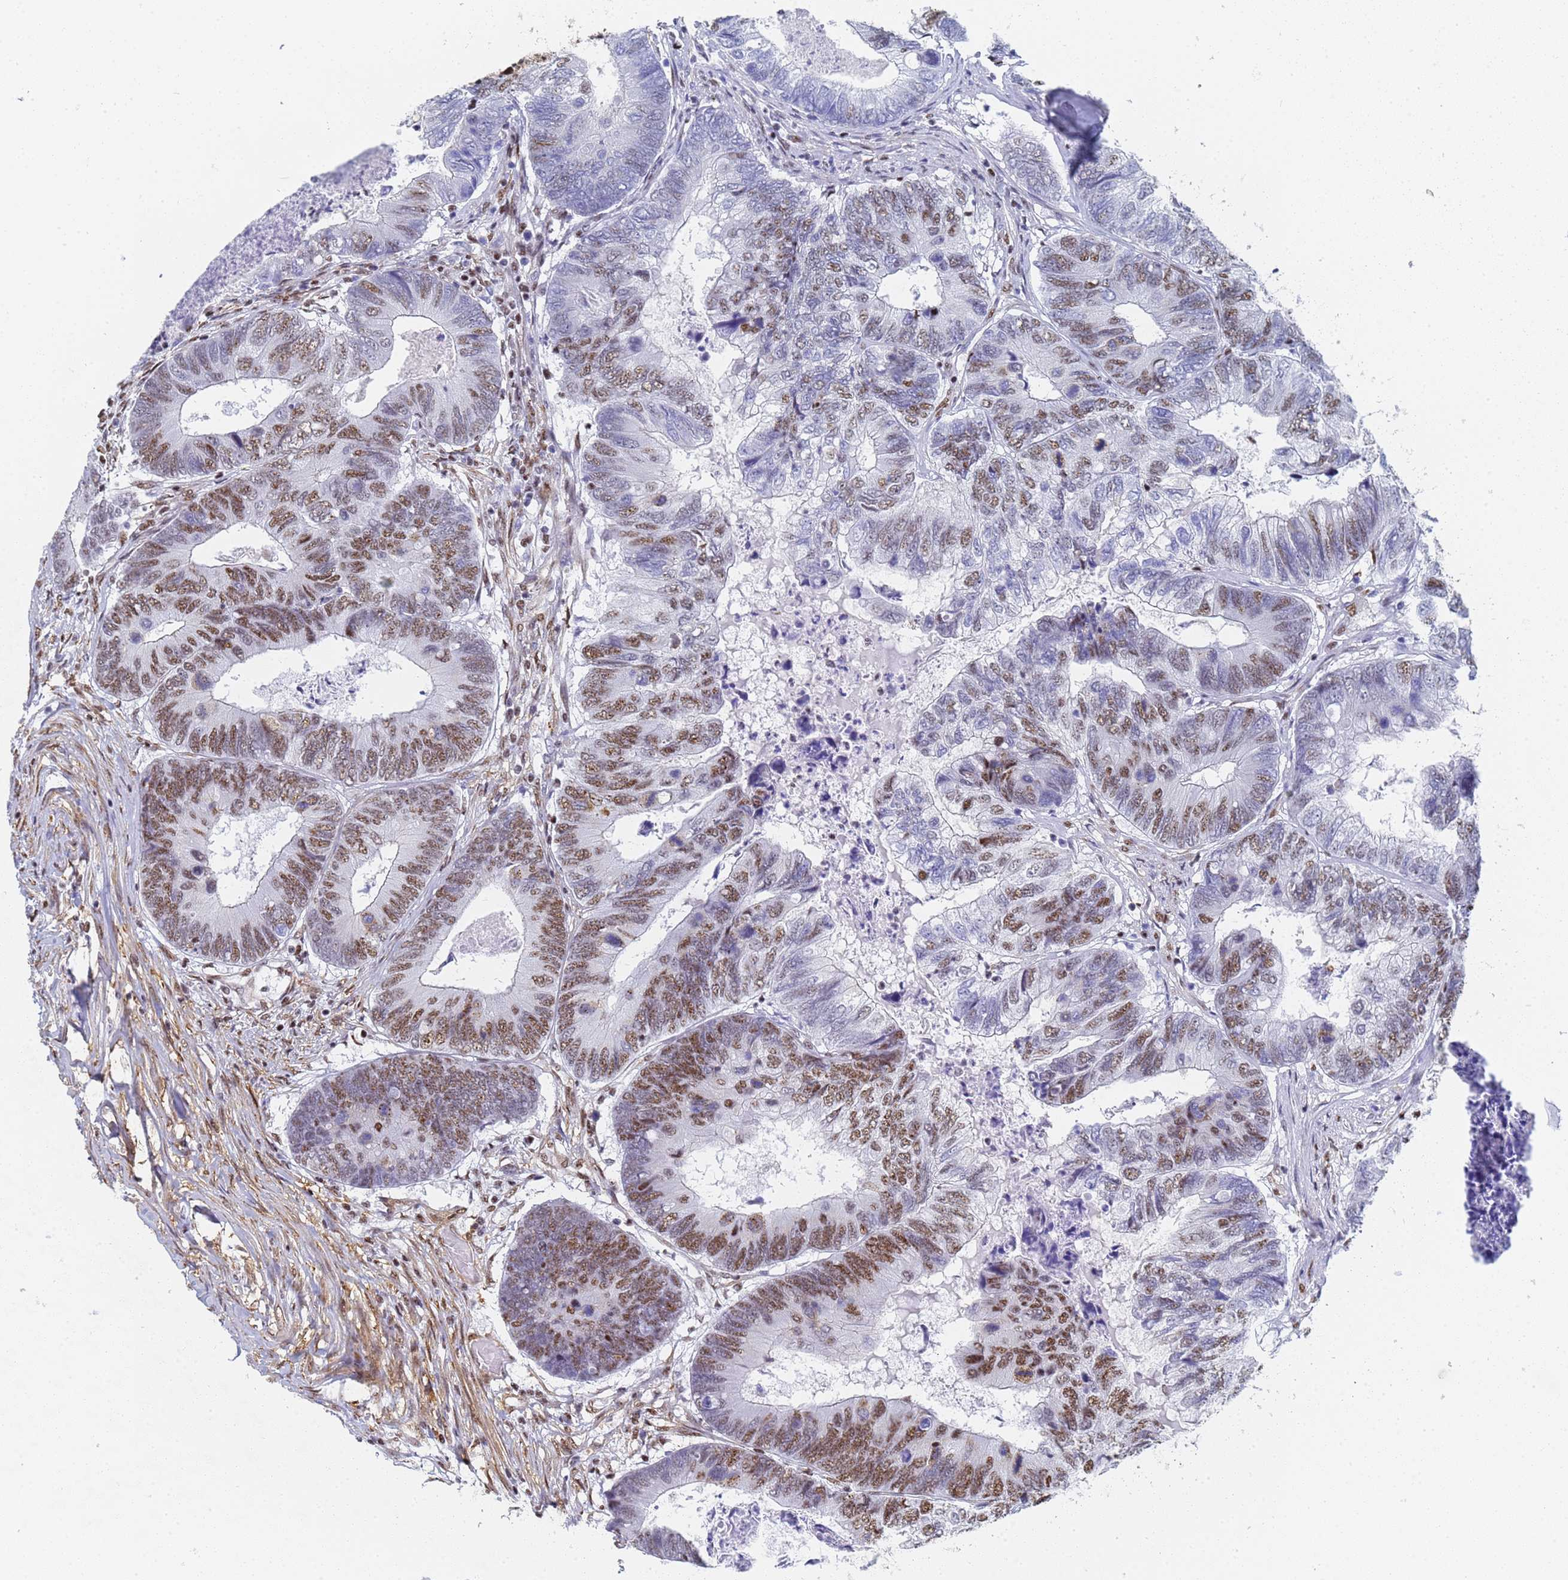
{"staining": {"intensity": "moderate", "quantity": "25%-75%", "location": "nuclear"}, "tissue": "colorectal cancer", "cell_type": "Tumor cells", "image_type": "cancer", "snomed": [{"axis": "morphology", "description": "Adenocarcinoma, NOS"}, {"axis": "topography", "description": "Colon"}], "caption": "A medium amount of moderate nuclear staining is appreciated in about 25%-75% of tumor cells in adenocarcinoma (colorectal) tissue. (DAB IHC, brown staining for protein, blue staining for nuclei).", "gene": "PRRT4", "patient": {"sex": "female", "age": 67}}